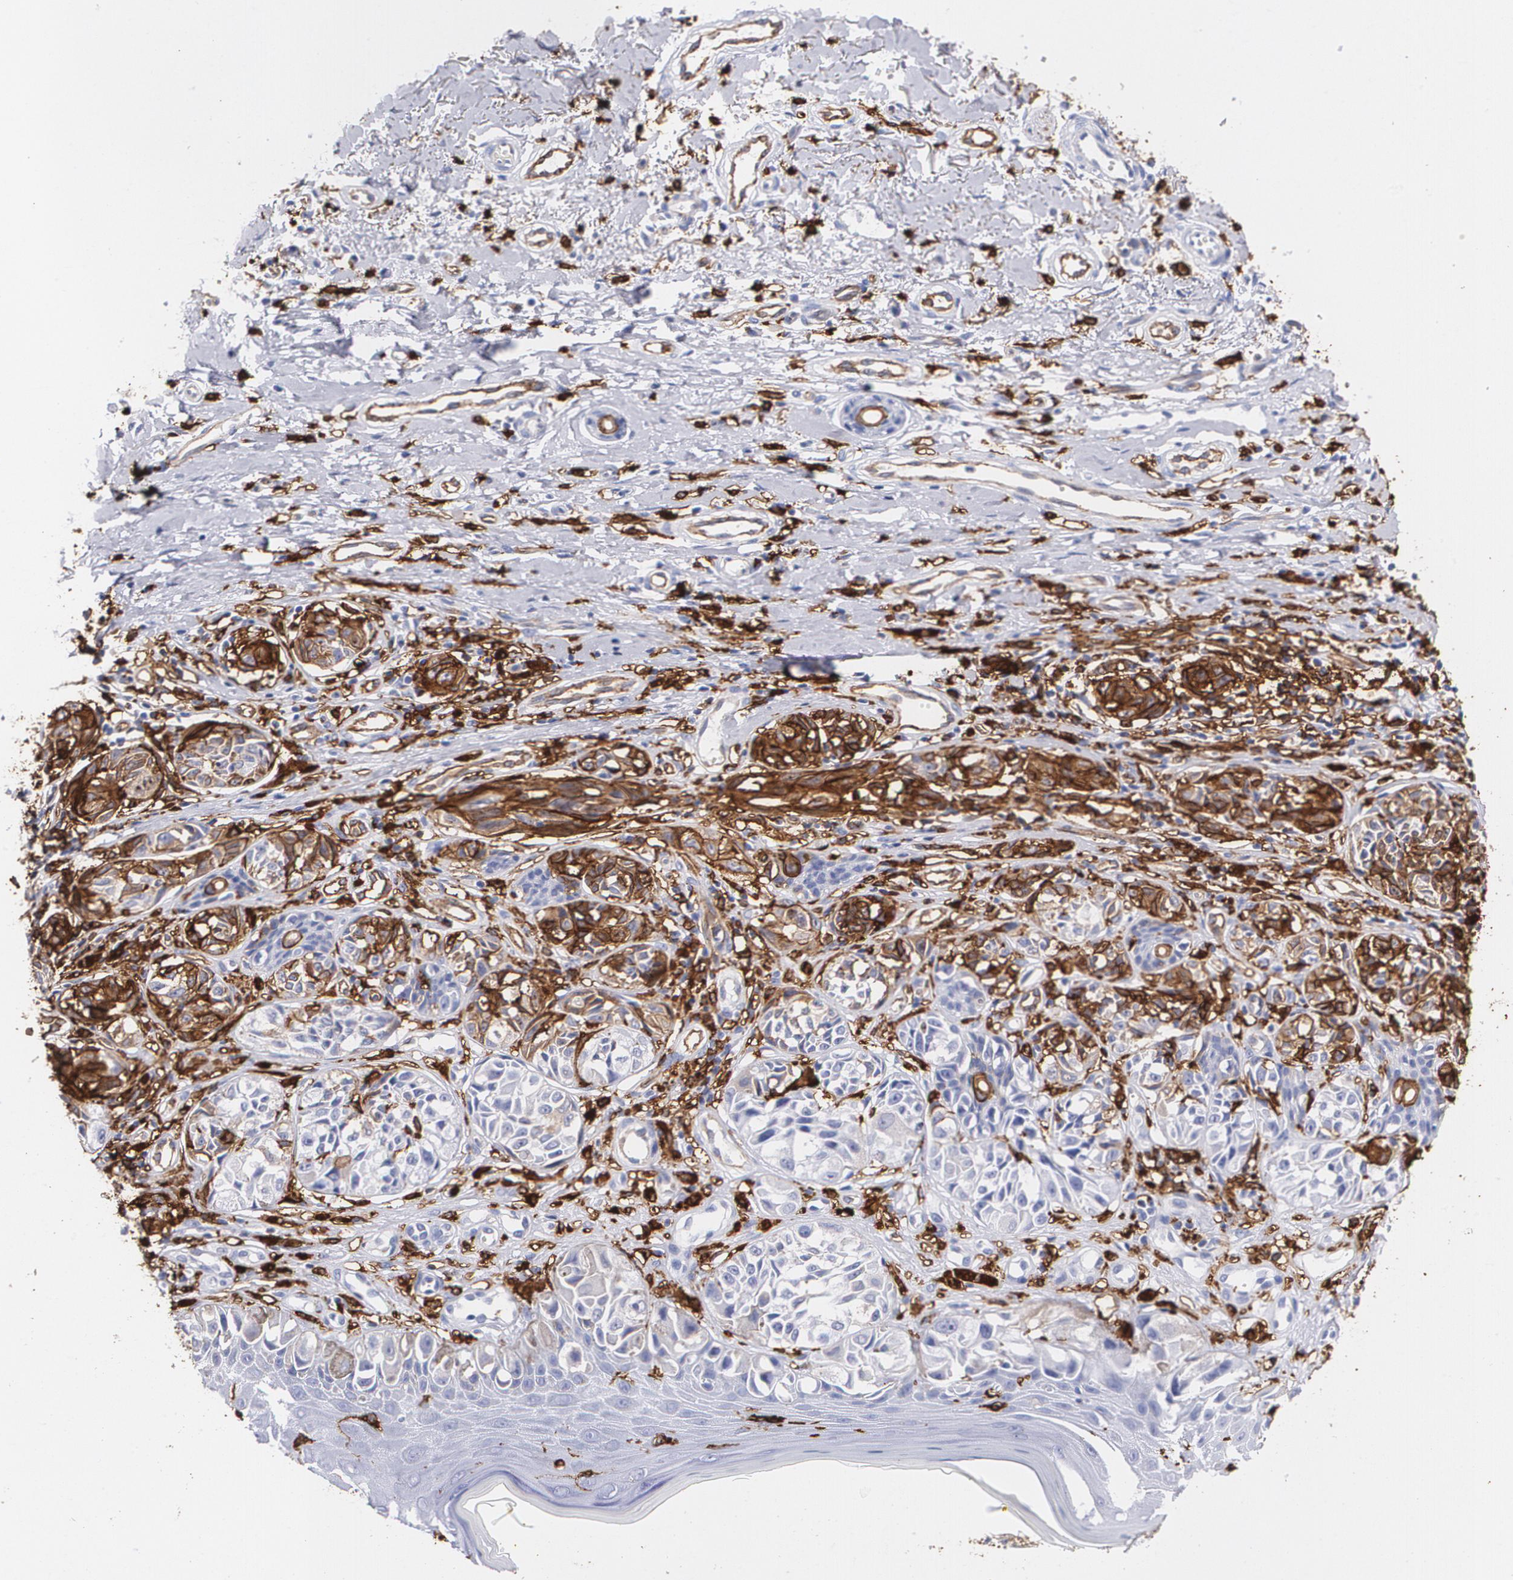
{"staining": {"intensity": "moderate", "quantity": "25%-75%", "location": "cytoplasmic/membranous"}, "tissue": "melanoma", "cell_type": "Tumor cells", "image_type": "cancer", "snomed": [{"axis": "morphology", "description": "Malignant melanoma, NOS"}, {"axis": "topography", "description": "Skin"}], "caption": "High-magnification brightfield microscopy of malignant melanoma stained with DAB (brown) and counterstained with hematoxylin (blue). tumor cells exhibit moderate cytoplasmic/membranous expression is present in about25%-75% of cells.", "gene": "HLA-DRA", "patient": {"sex": "male", "age": 67}}